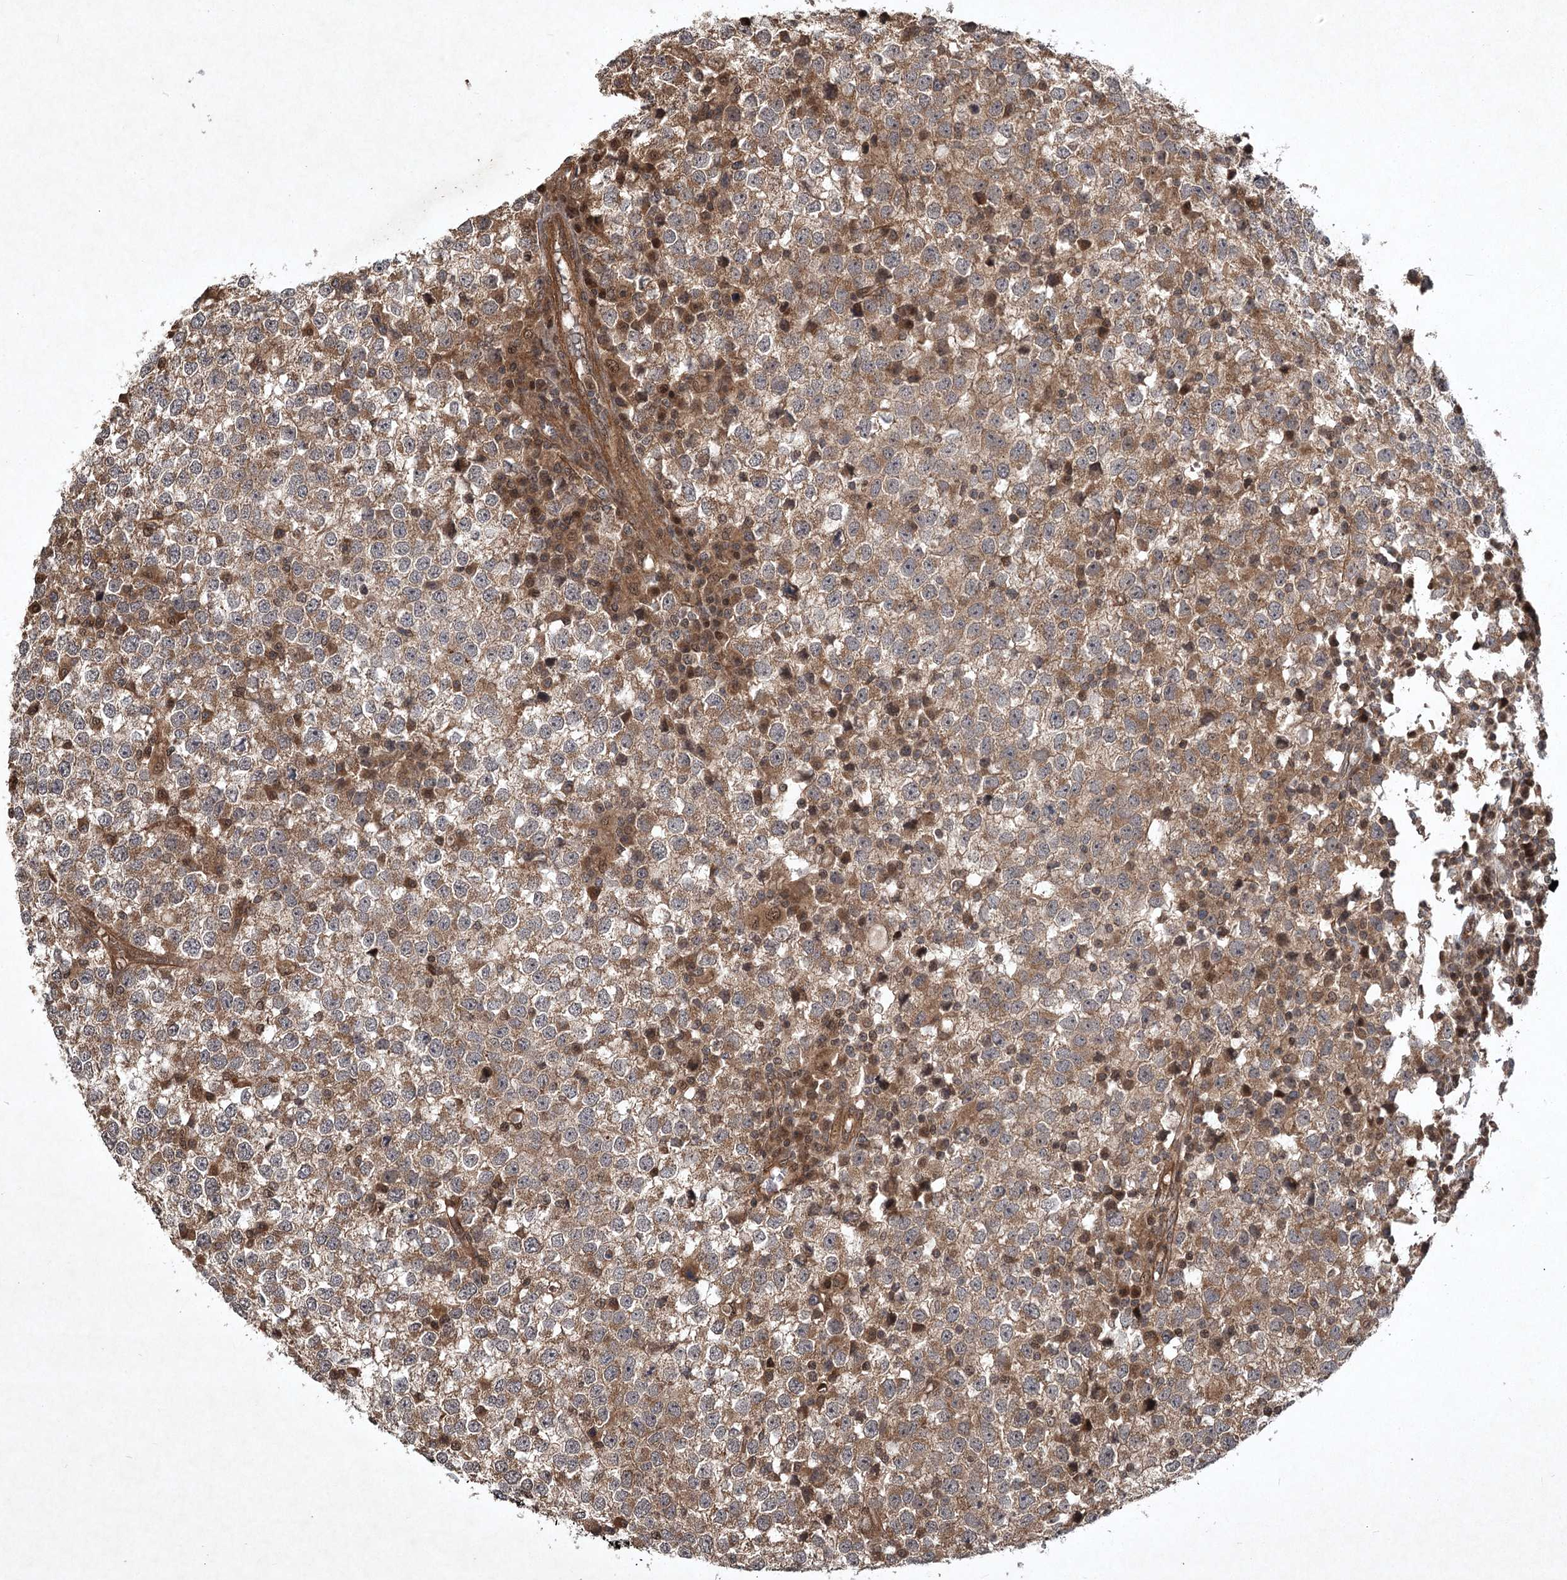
{"staining": {"intensity": "moderate", "quantity": ">75%", "location": "cytoplasmic/membranous"}, "tissue": "testis cancer", "cell_type": "Tumor cells", "image_type": "cancer", "snomed": [{"axis": "morphology", "description": "Seminoma, NOS"}, {"axis": "topography", "description": "Testis"}], "caption": "This histopathology image shows immunohistochemistry staining of human seminoma (testis), with medium moderate cytoplasmic/membranous expression in approximately >75% of tumor cells.", "gene": "INSIG2", "patient": {"sex": "male", "age": 65}}